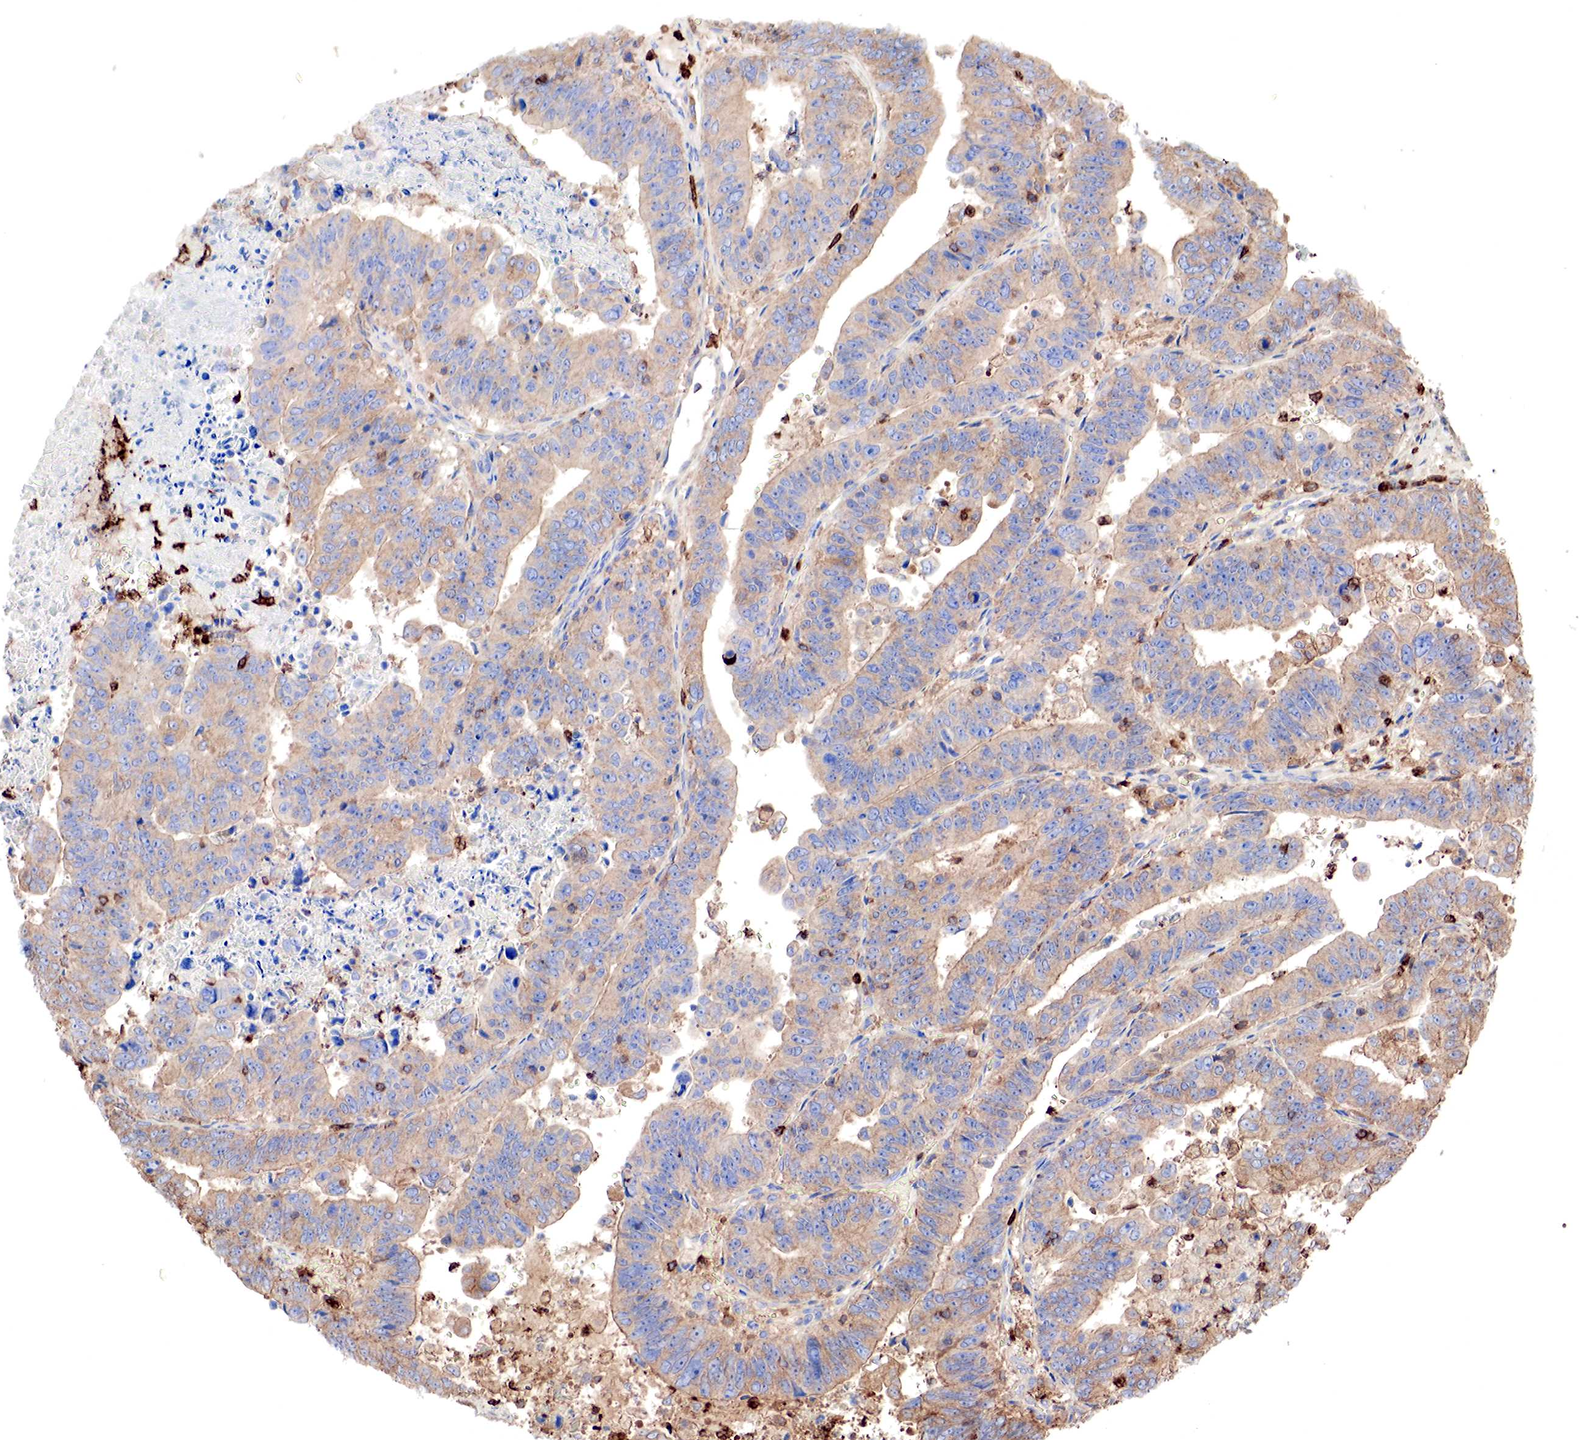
{"staining": {"intensity": "weak", "quantity": "25%-75%", "location": "cytoplasmic/membranous"}, "tissue": "stomach cancer", "cell_type": "Tumor cells", "image_type": "cancer", "snomed": [{"axis": "morphology", "description": "Adenocarcinoma, NOS"}, {"axis": "topography", "description": "Stomach, upper"}], "caption": "Immunohistochemistry (DAB) staining of human adenocarcinoma (stomach) demonstrates weak cytoplasmic/membranous protein expression in about 25%-75% of tumor cells.", "gene": "G6PD", "patient": {"sex": "female", "age": 50}}